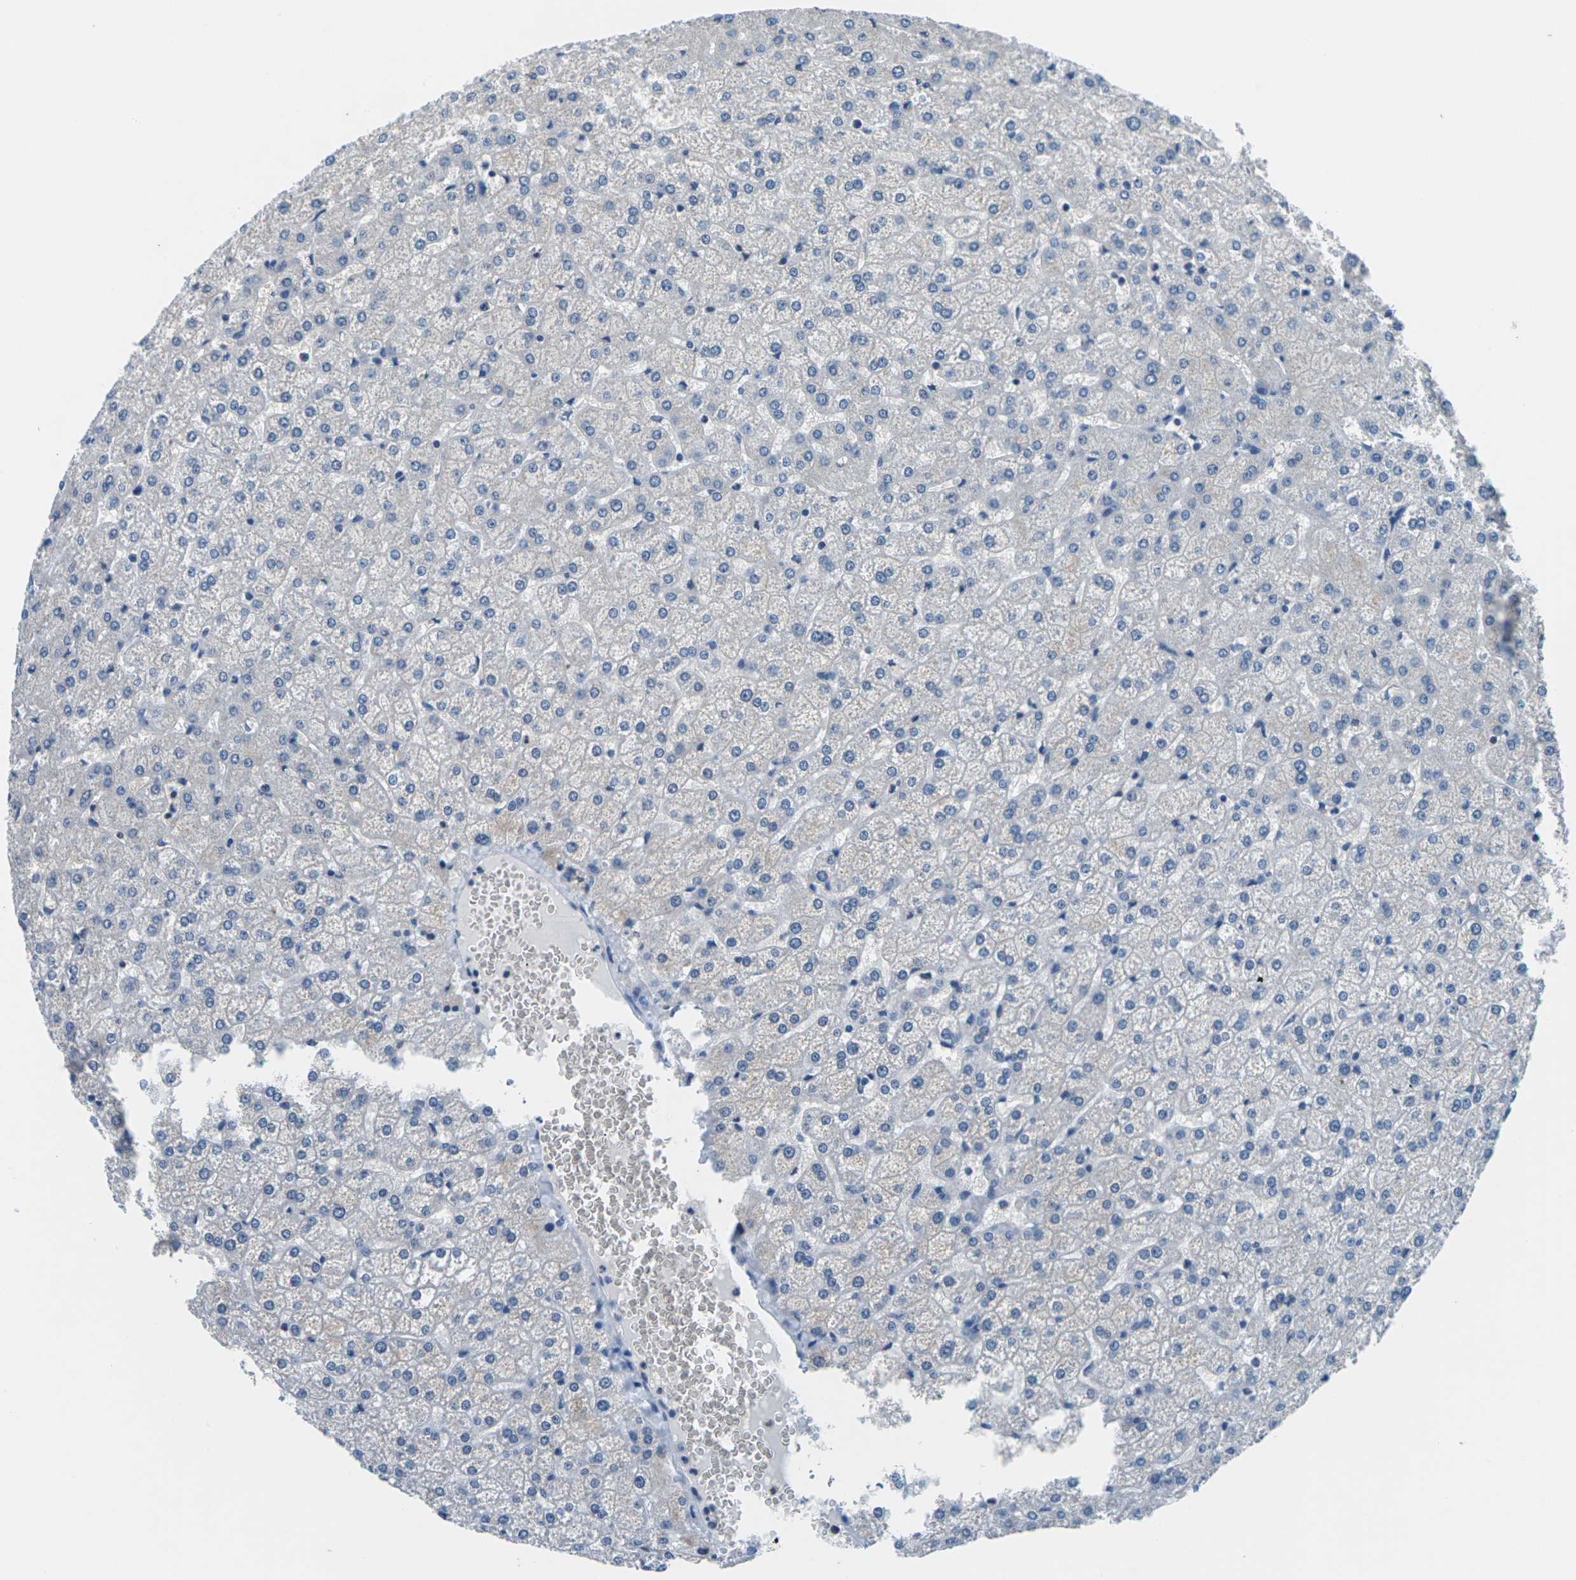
{"staining": {"intensity": "negative", "quantity": "none", "location": "none"}, "tissue": "liver", "cell_type": "Cholangiocytes", "image_type": "normal", "snomed": [{"axis": "morphology", "description": "Normal tissue, NOS"}, {"axis": "topography", "description": "Liver"}], "caption": "Immunohistochemistry of benign human liver demonstrates no expression in cholangiocytes. Brightfield microscopy of IHC stained with DAB (brown) and hematoxylin (blue), captured at high magnification.", "gene": "UMOD", "patient": {"sex": "female", "age": 32}}